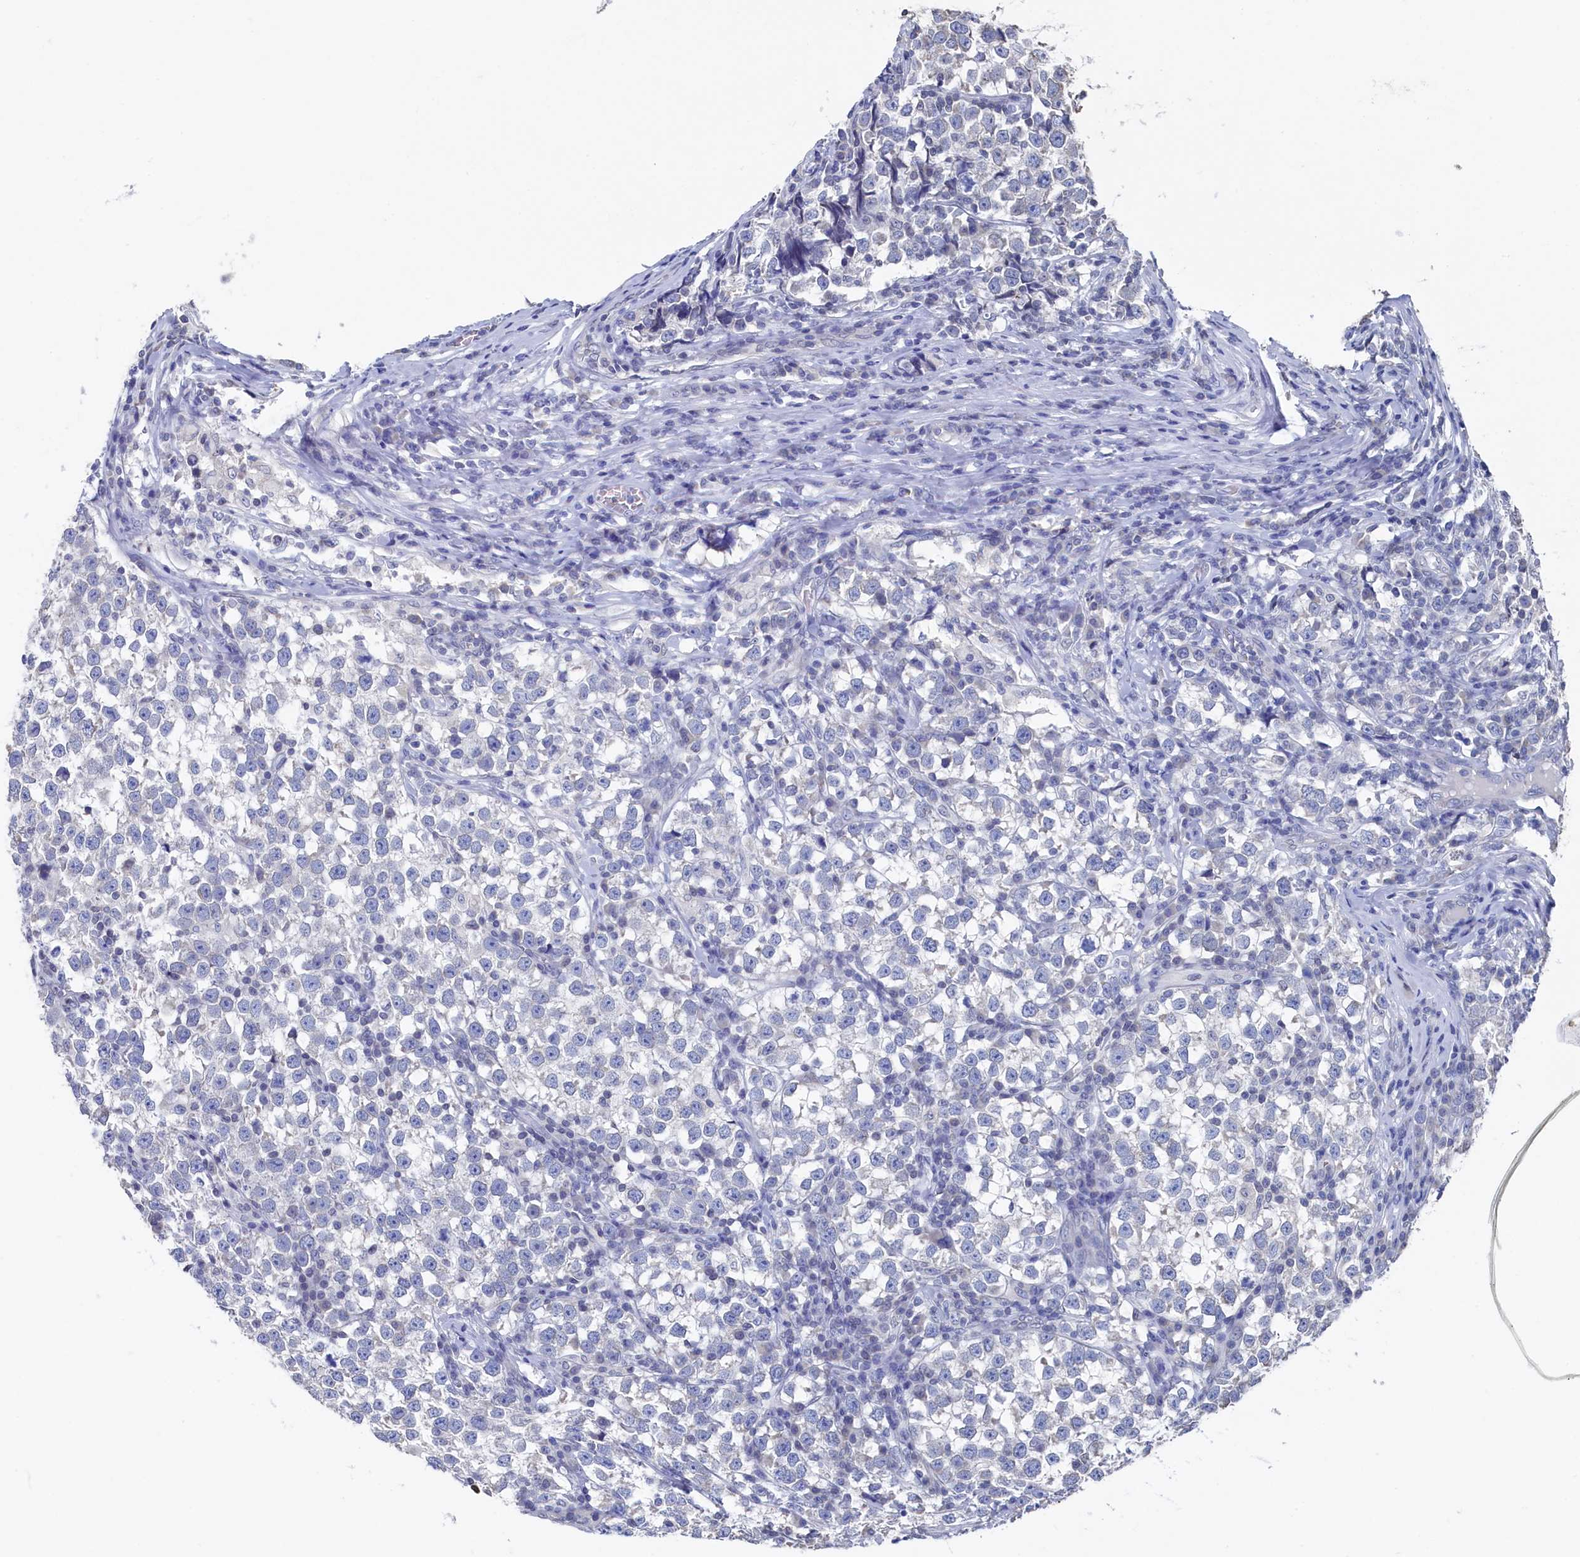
{"staining": {"intensity": "negative", "quantity": "none", "location": "none"}, "tissue": "testis cancer", "cell_type": "Tumor cells", "image_type": "cancer", "snomed": [{"axis": "morphology", "description": "Normal tissue, NOS"}, {"axis": "morphology", "description": "Seminoma, NOS"}, {"axis": "topography", "description": "Testis"}], "caption": "Tumor cells show no significant expression in testis cancer.", "gene": "C11orf54", "patient": {"sex": "male", "age": 43}}